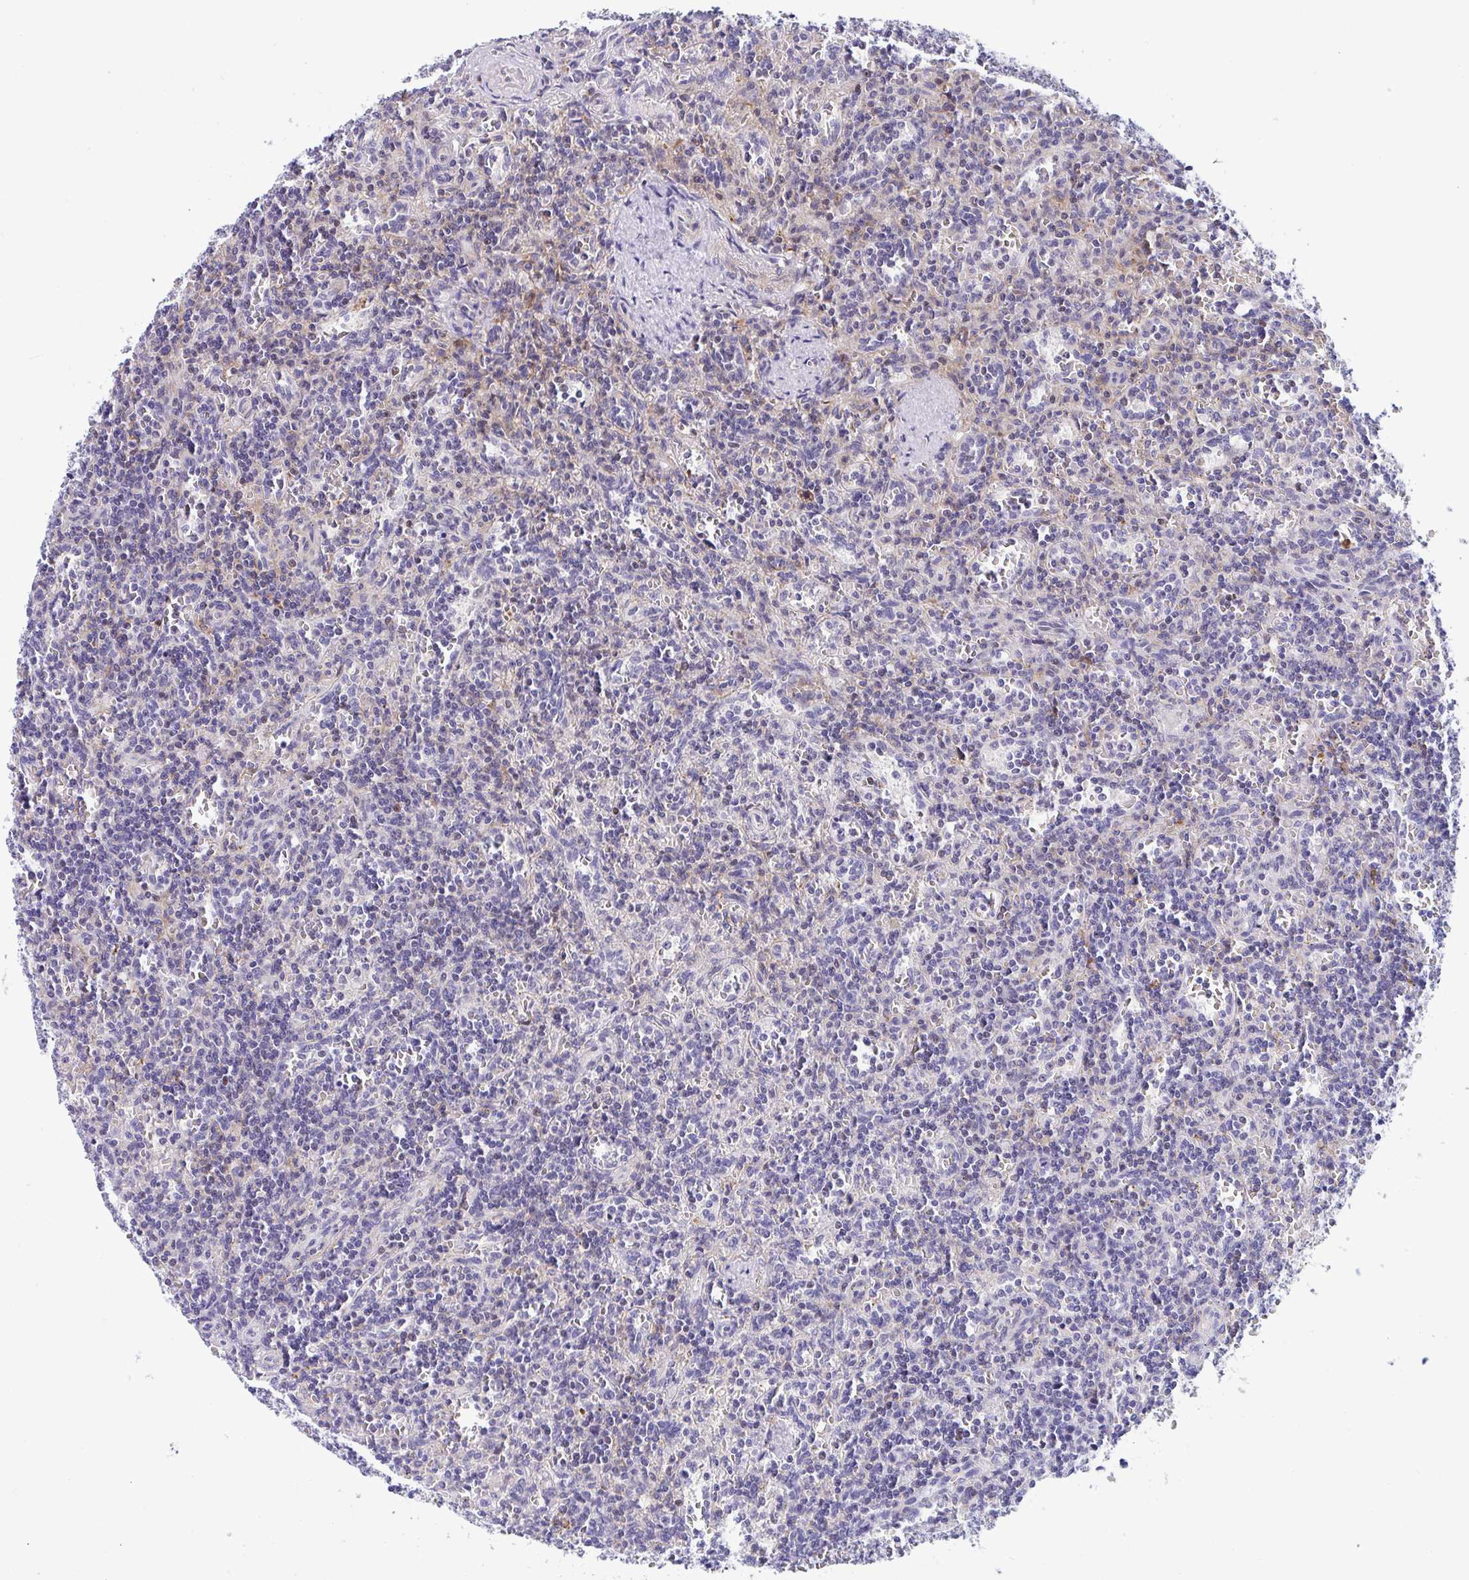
{"staining": {"intensity": "negative", "quantity": "none", "location": "none"}, "tissue": "lymphoma", "cell_type": "Tumor cells", "image_type": "cancer", "snomed": [{"axis": "morphology", "description": "Malignant lymphoma, non-Hodgkin's type, Low grade"}, {"axis": "topography", "description": "Spleen"}], "caption": "Immunohistochemistry (IHC) photomicrograph of neoplastic tissue: human lymphoma stained with DAB (3,3'-diaminobenzidine) demonstrates no significant protein expression in tumor cells.", "gene": "WDR72", "patient": {"sex": "male", "age": 73}}